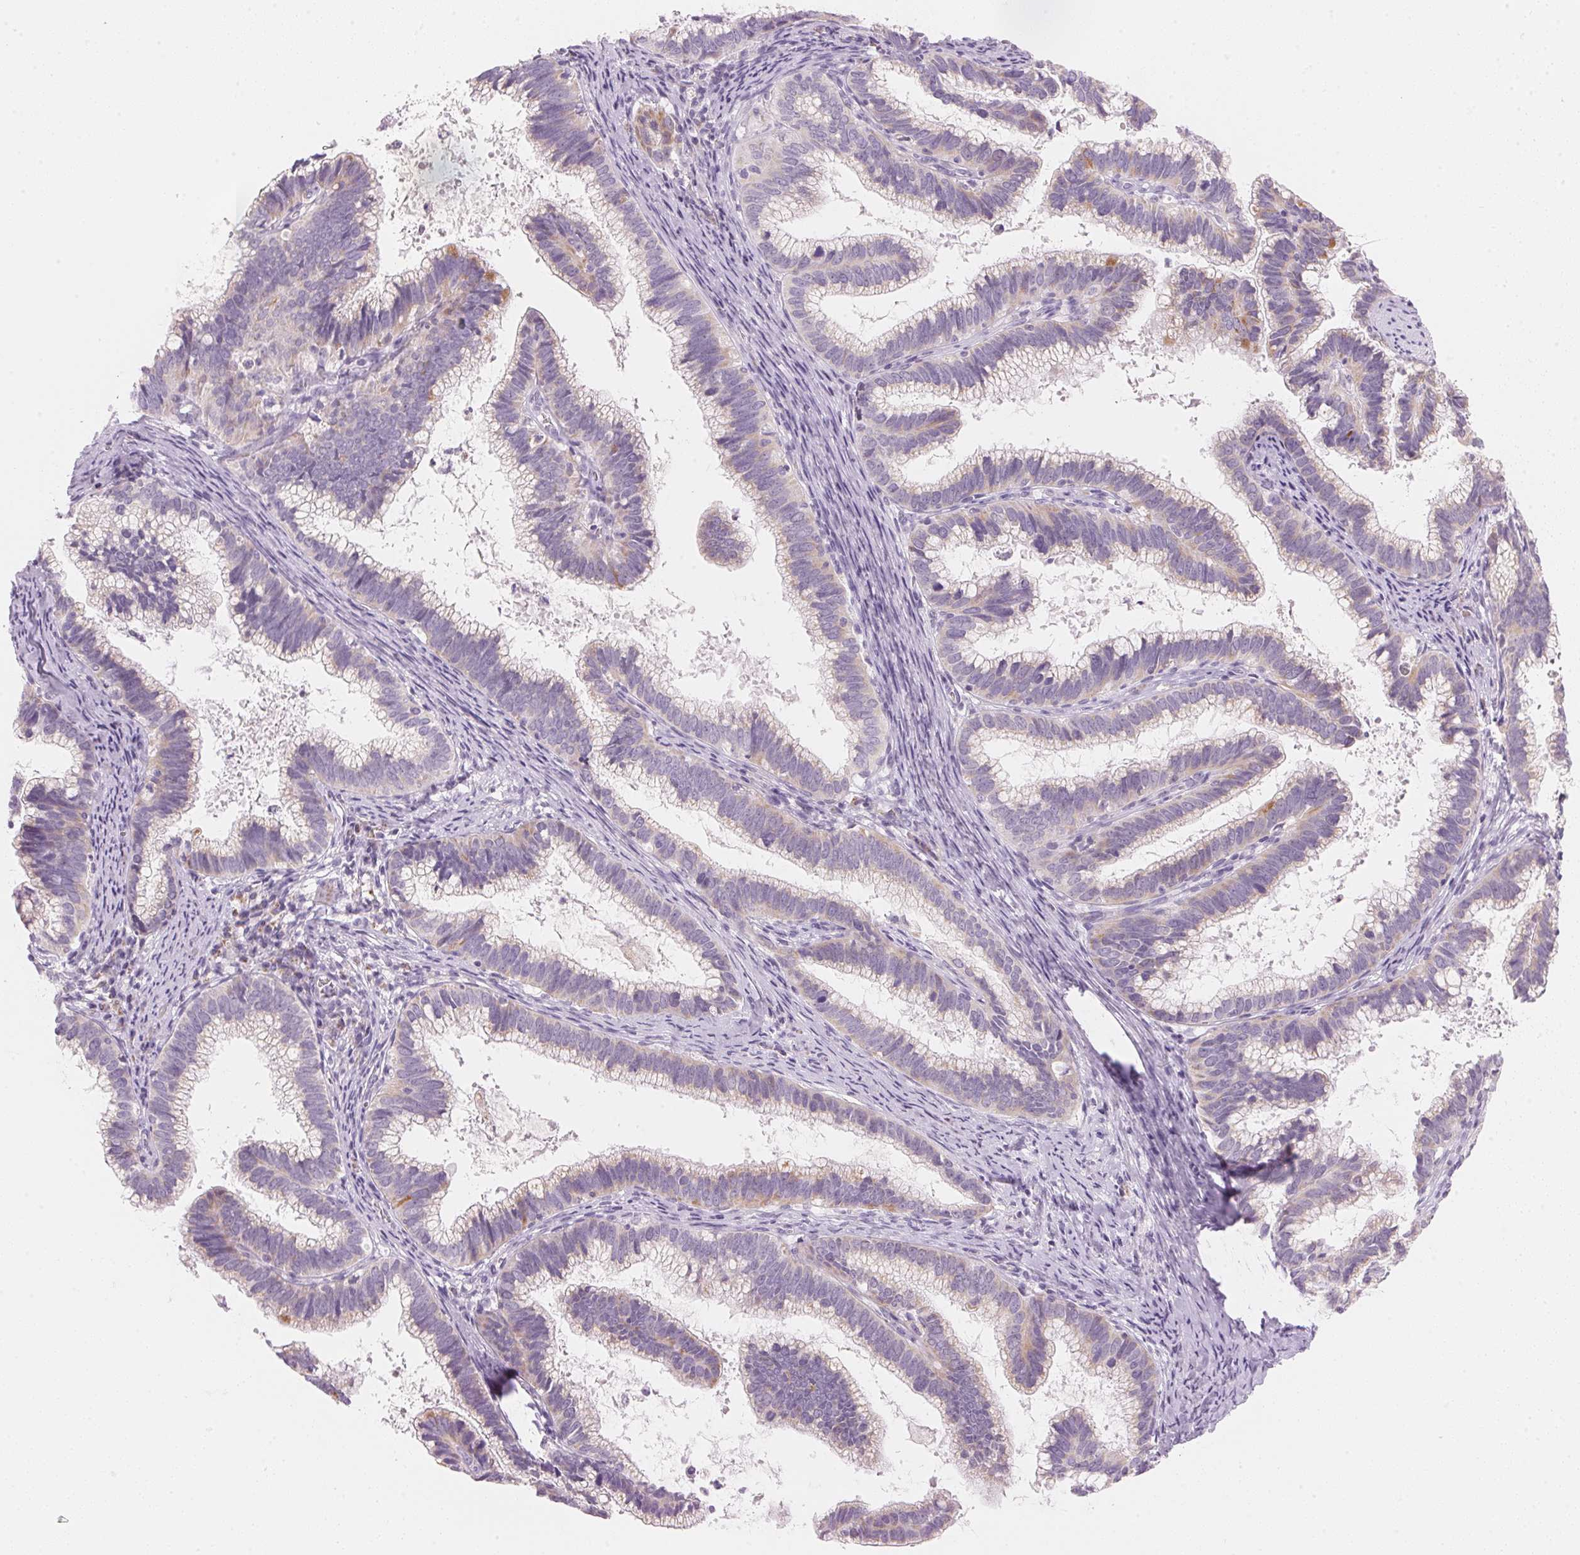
{"staining": {"intensity": "weak", "quantity": "<25%", "location": "cytoplasmic/membranous"}, "tissue": "cervical cancer", "cell_type": "Tumor cells", "image_type": "cancer", "snomed": [{"axis": "morphology", "description": "Adenocarcinoma, NOS"}, {"axis": "topography", "description": "Cervix"}], "caption": "The immunohistochemistry (IHC) photomicrograph has no significant staining in tumor cells of adenocarcinoma (cervical) tissue.", "gene": "HOXB13", "patient": {"sex": "female", "age": 61}}